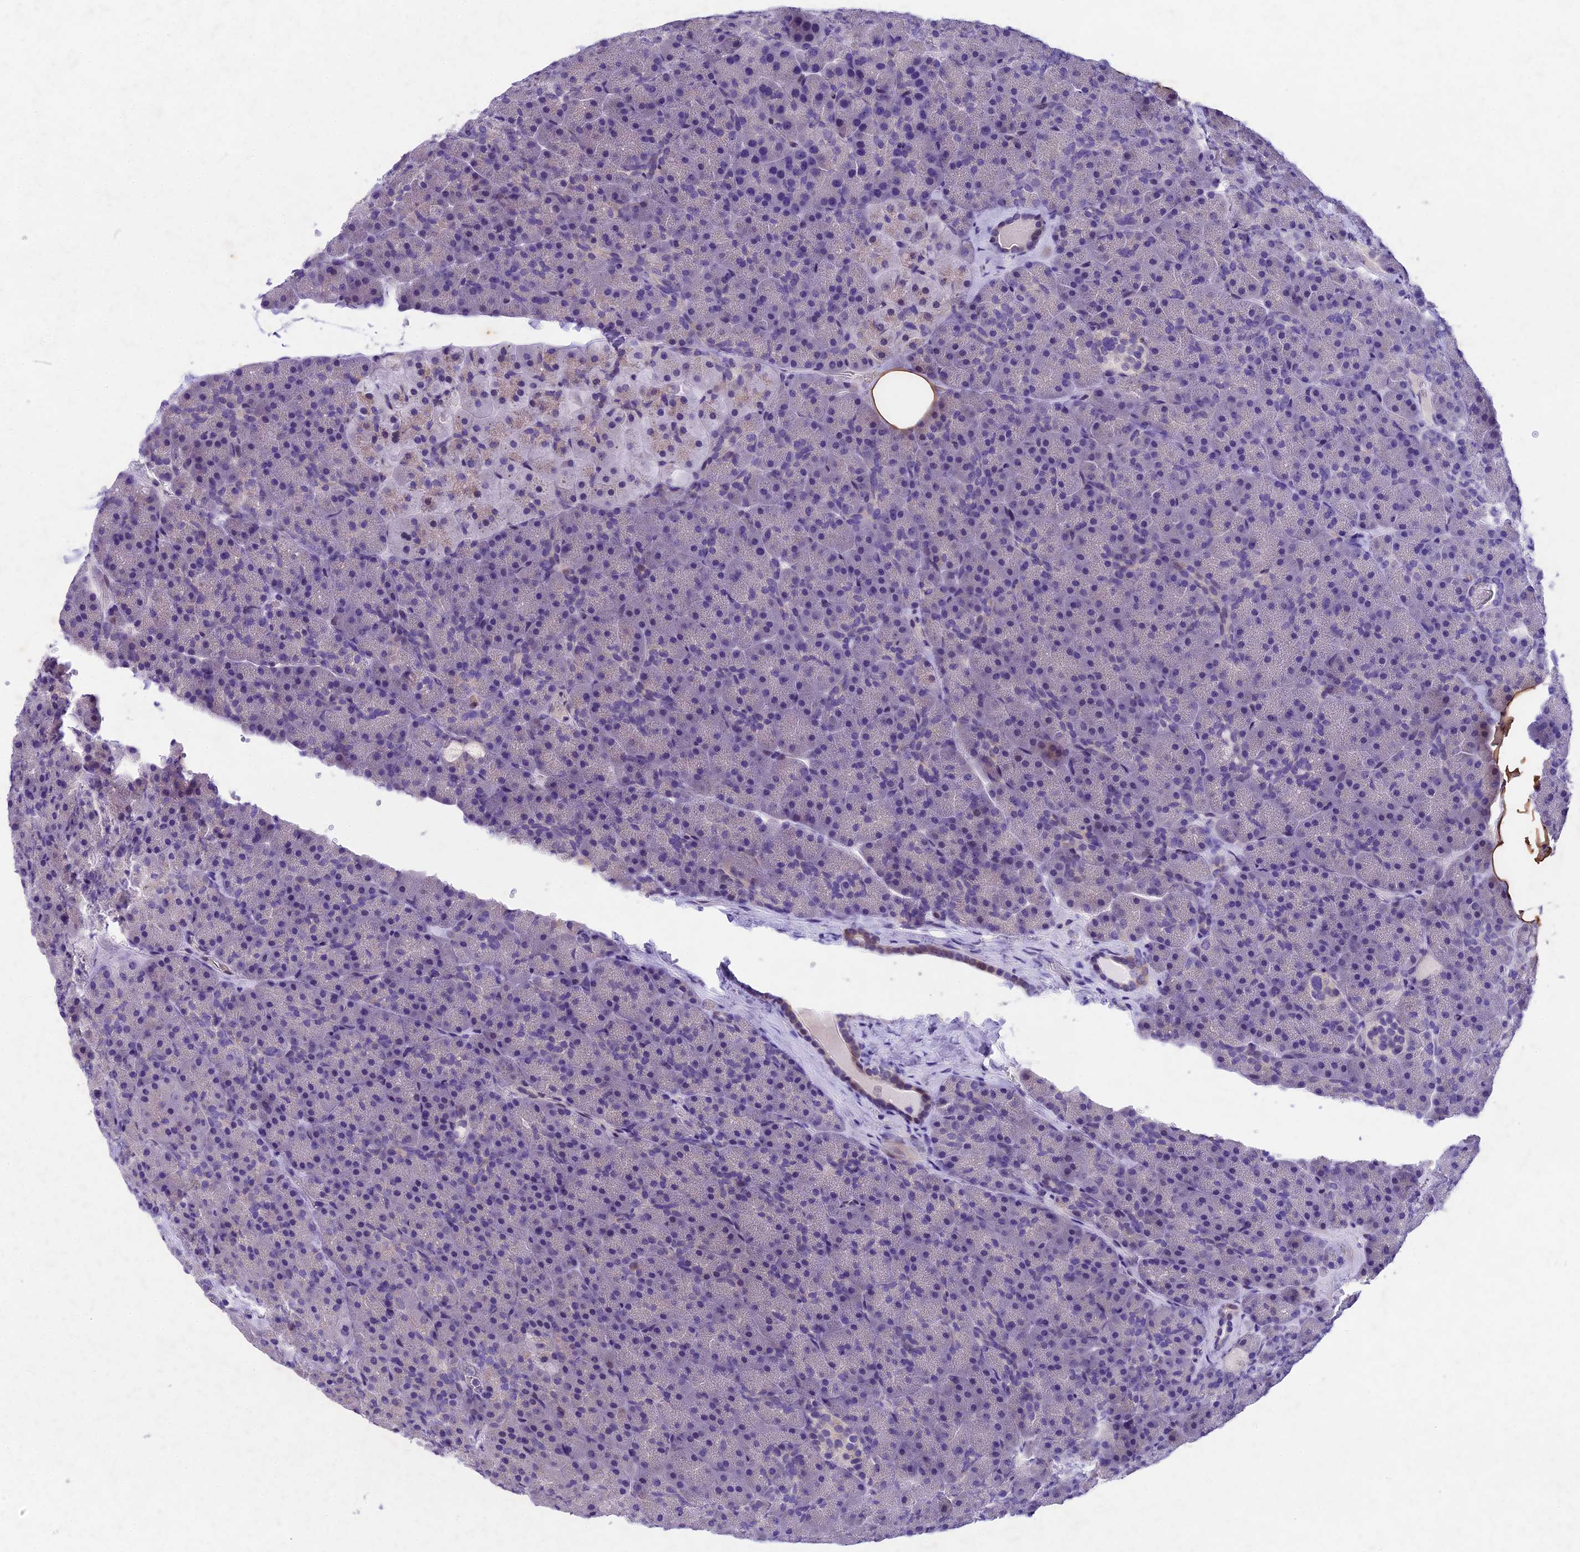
{"staining": {"intensity": "negative", "quantity": "none", "location": "none"}, "tissue": "pancreas", "cell_type": "Exocrine glandular cells", "image_type": "normal", "snomed": [{"axis": "morphology", "description": "Normal tissue, NOS"}, {"axis": "topography", "description": "Pancreas"}], "caption": "IHC image of normal pancreas: pancreas stained with DAB shows no significant protein positivity in exocrine glandular cells.", "gene": "IFT140", "patient": {"sex": "male", "age": 36}}